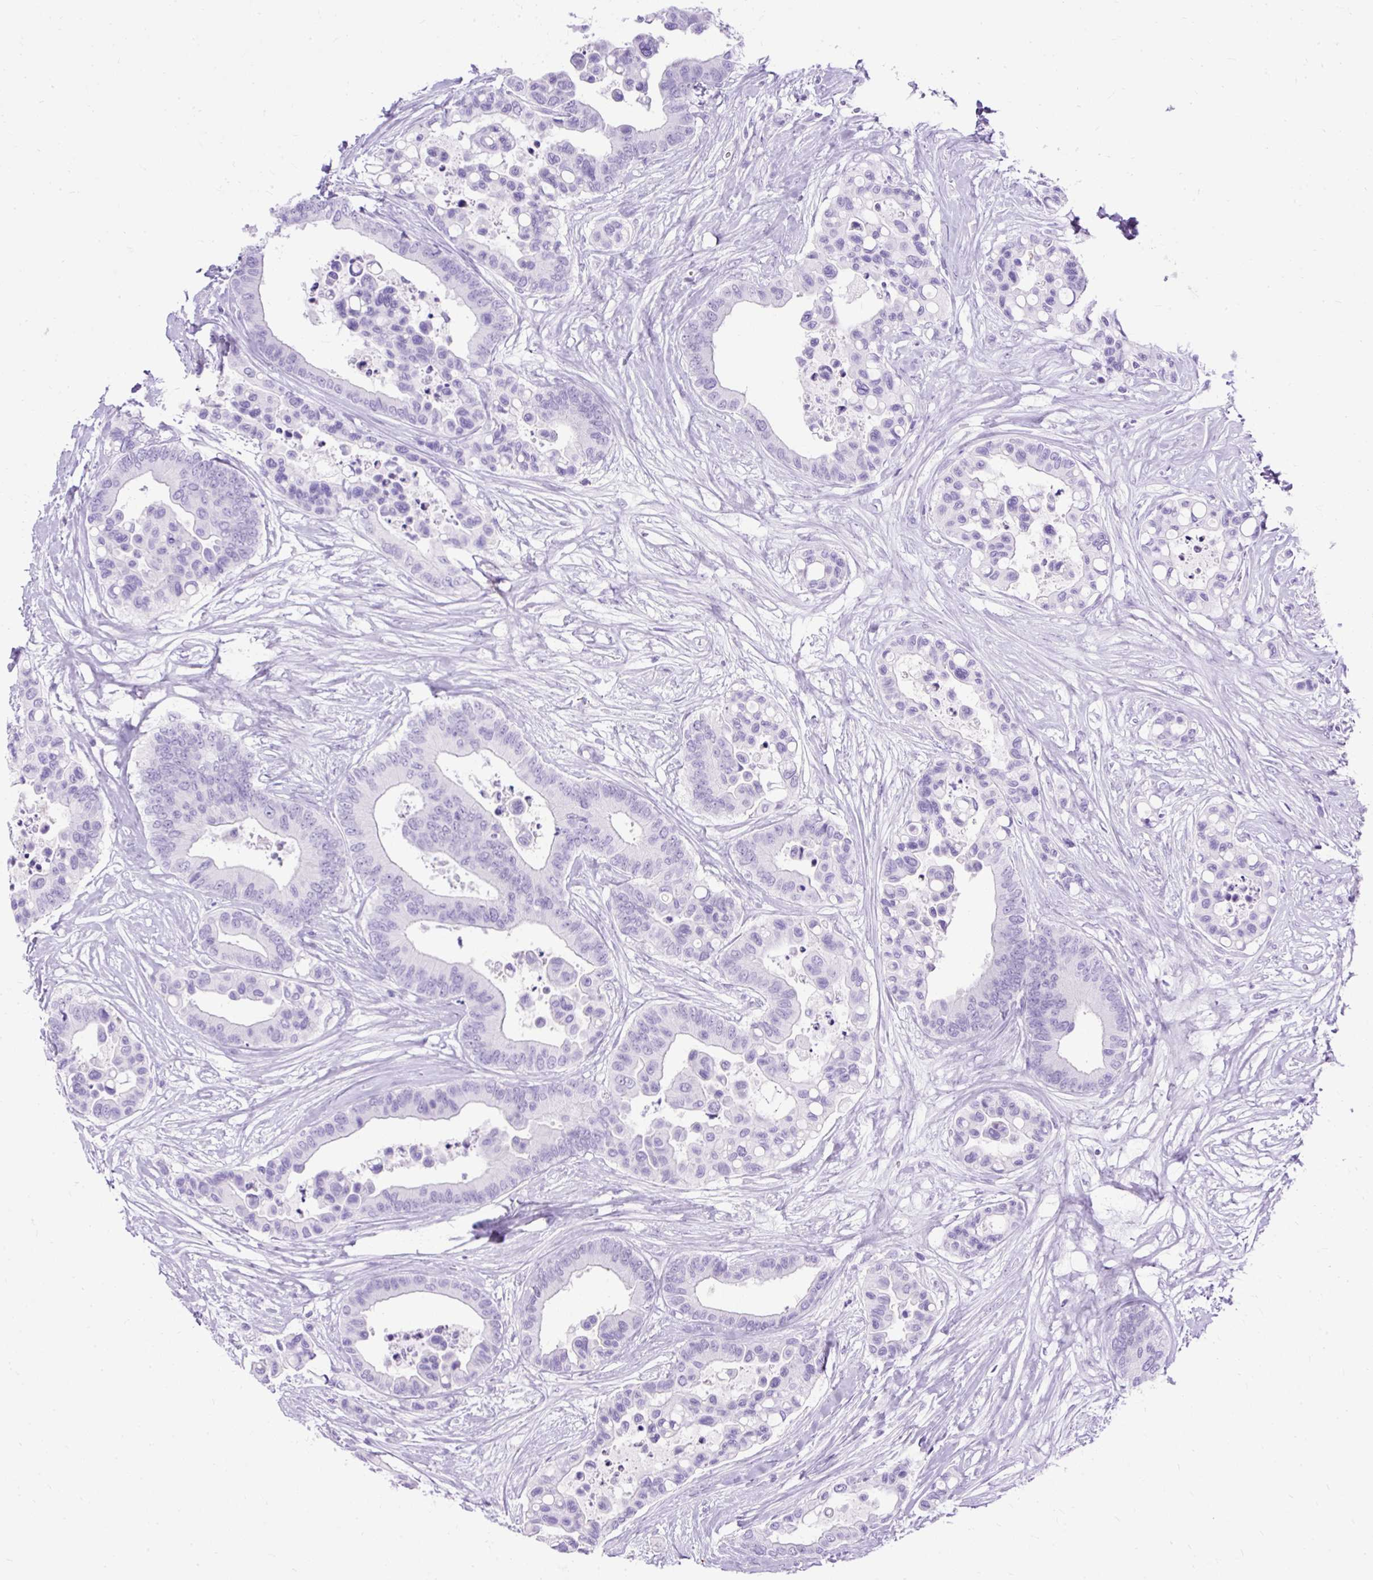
{"staining": {"intensity": "negative", "quantity": "none", "location": "none"}, "tissue": "colorectal cancer", "cell_type": "Tumor cells", "image_type": "cancer", "snomed": [{"axis": "morphology", "description": "Adenocarcinoma, NOS"}, {"axis": "topography", "description": "Colon"}], "caption": "There is no significant expression in tumor cells of colorectal cancer (adenocarcinoma).", "gene": "HEY1", "patient": {"sex": "male", "age": 82}}